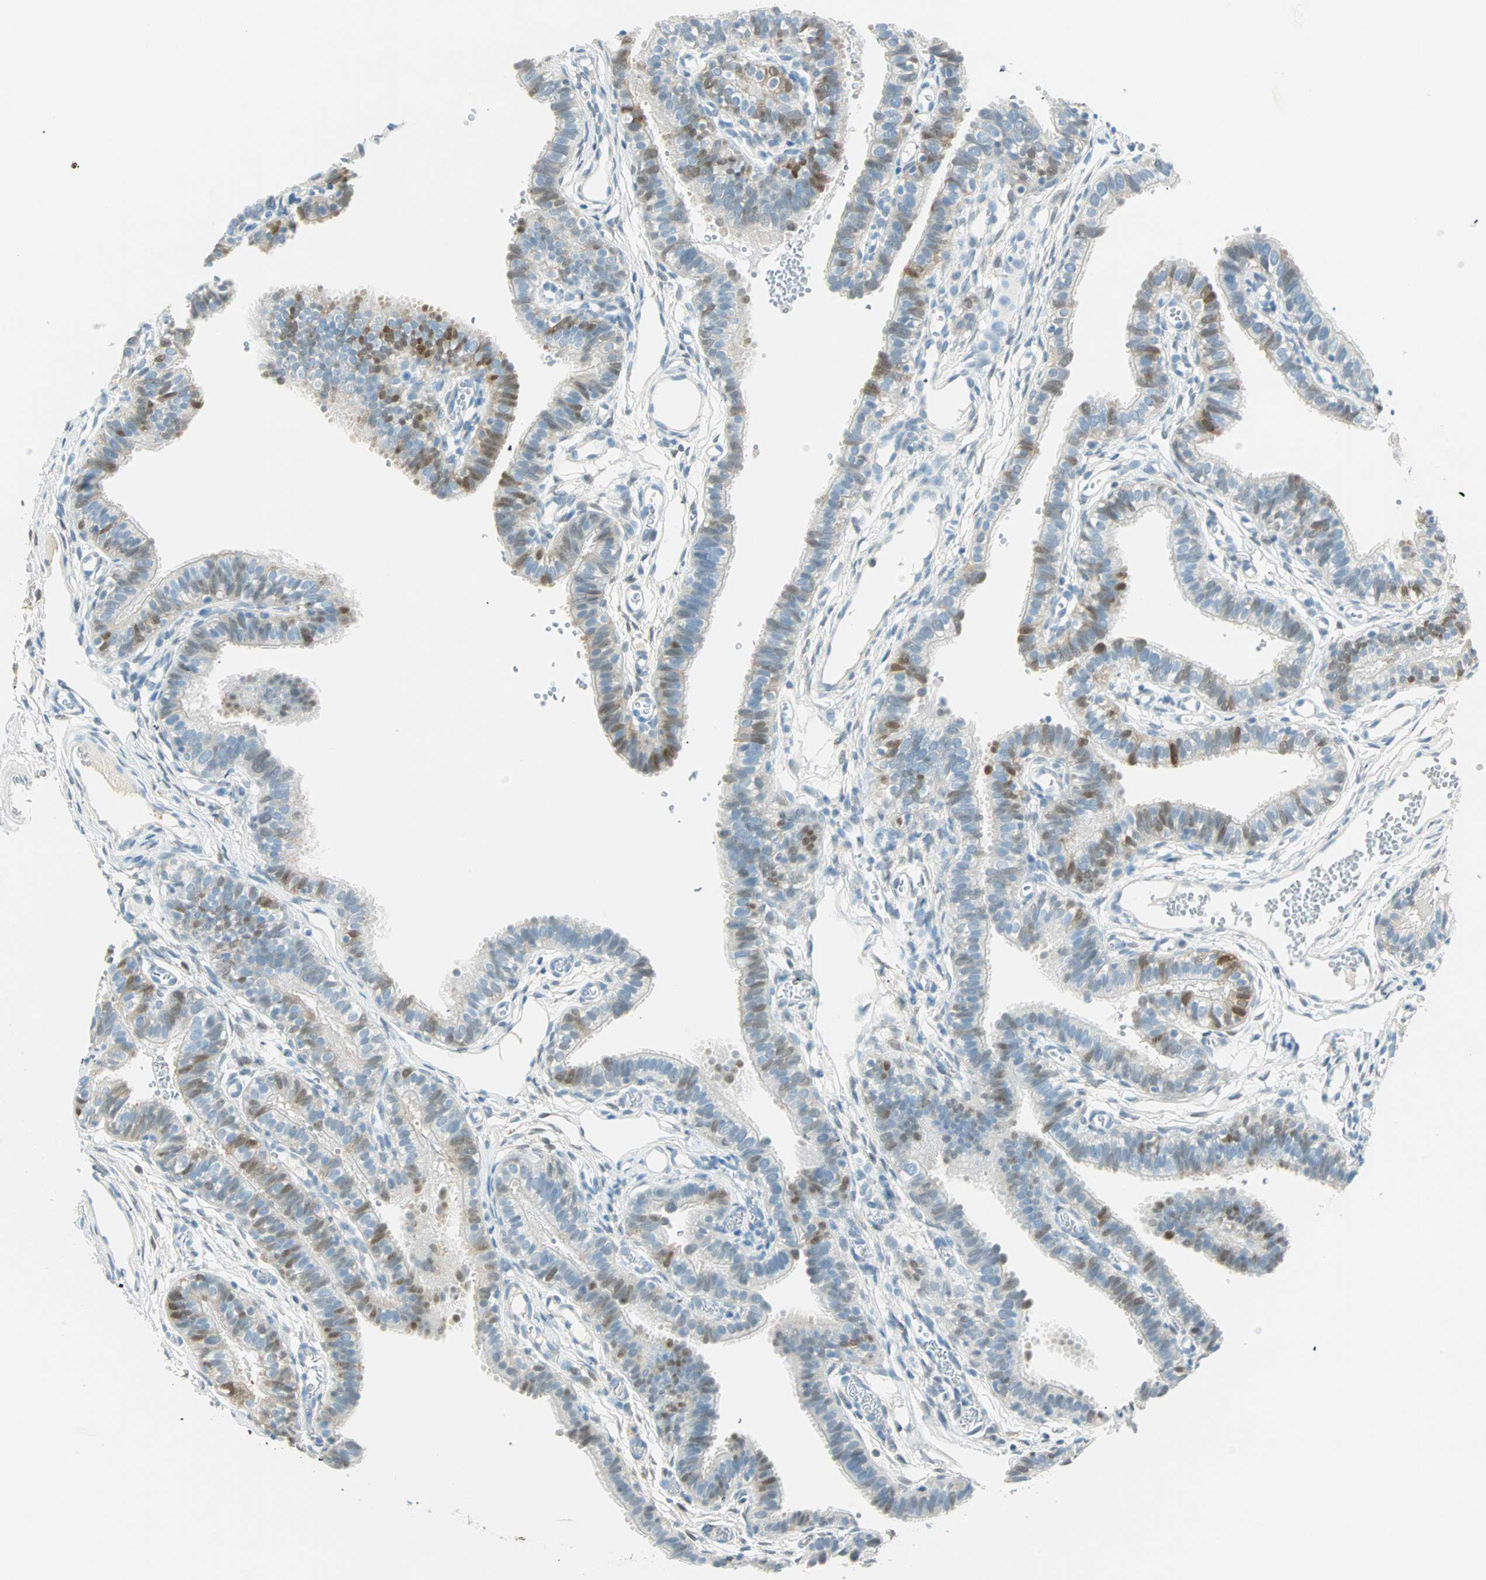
{"staining": {"intensity": "strong", "quantity": "25%-75%", "location": "cytoplasmic/membranous,nuclear"}, "tissue": "fallopian tube", "cell_type": "Glandular cells", "image_type": "normal", "snomed": [{"axis": "morphology", "description": "Normal tissue, NOS"}, {"axis": "topography", "description": "Fallopian tube"}, {"axis": "topography", "description": "Placenta"}], "caption": "The image exhibits immunohistochemical staining of unremarkable fallopian tube. There is strong cytoplasmic/membranous,nuclear staining is appreciated in about 25%-75% of glandular cells.", "gene": "S100A1", "patient": {"sex": "female", "age": 34}}